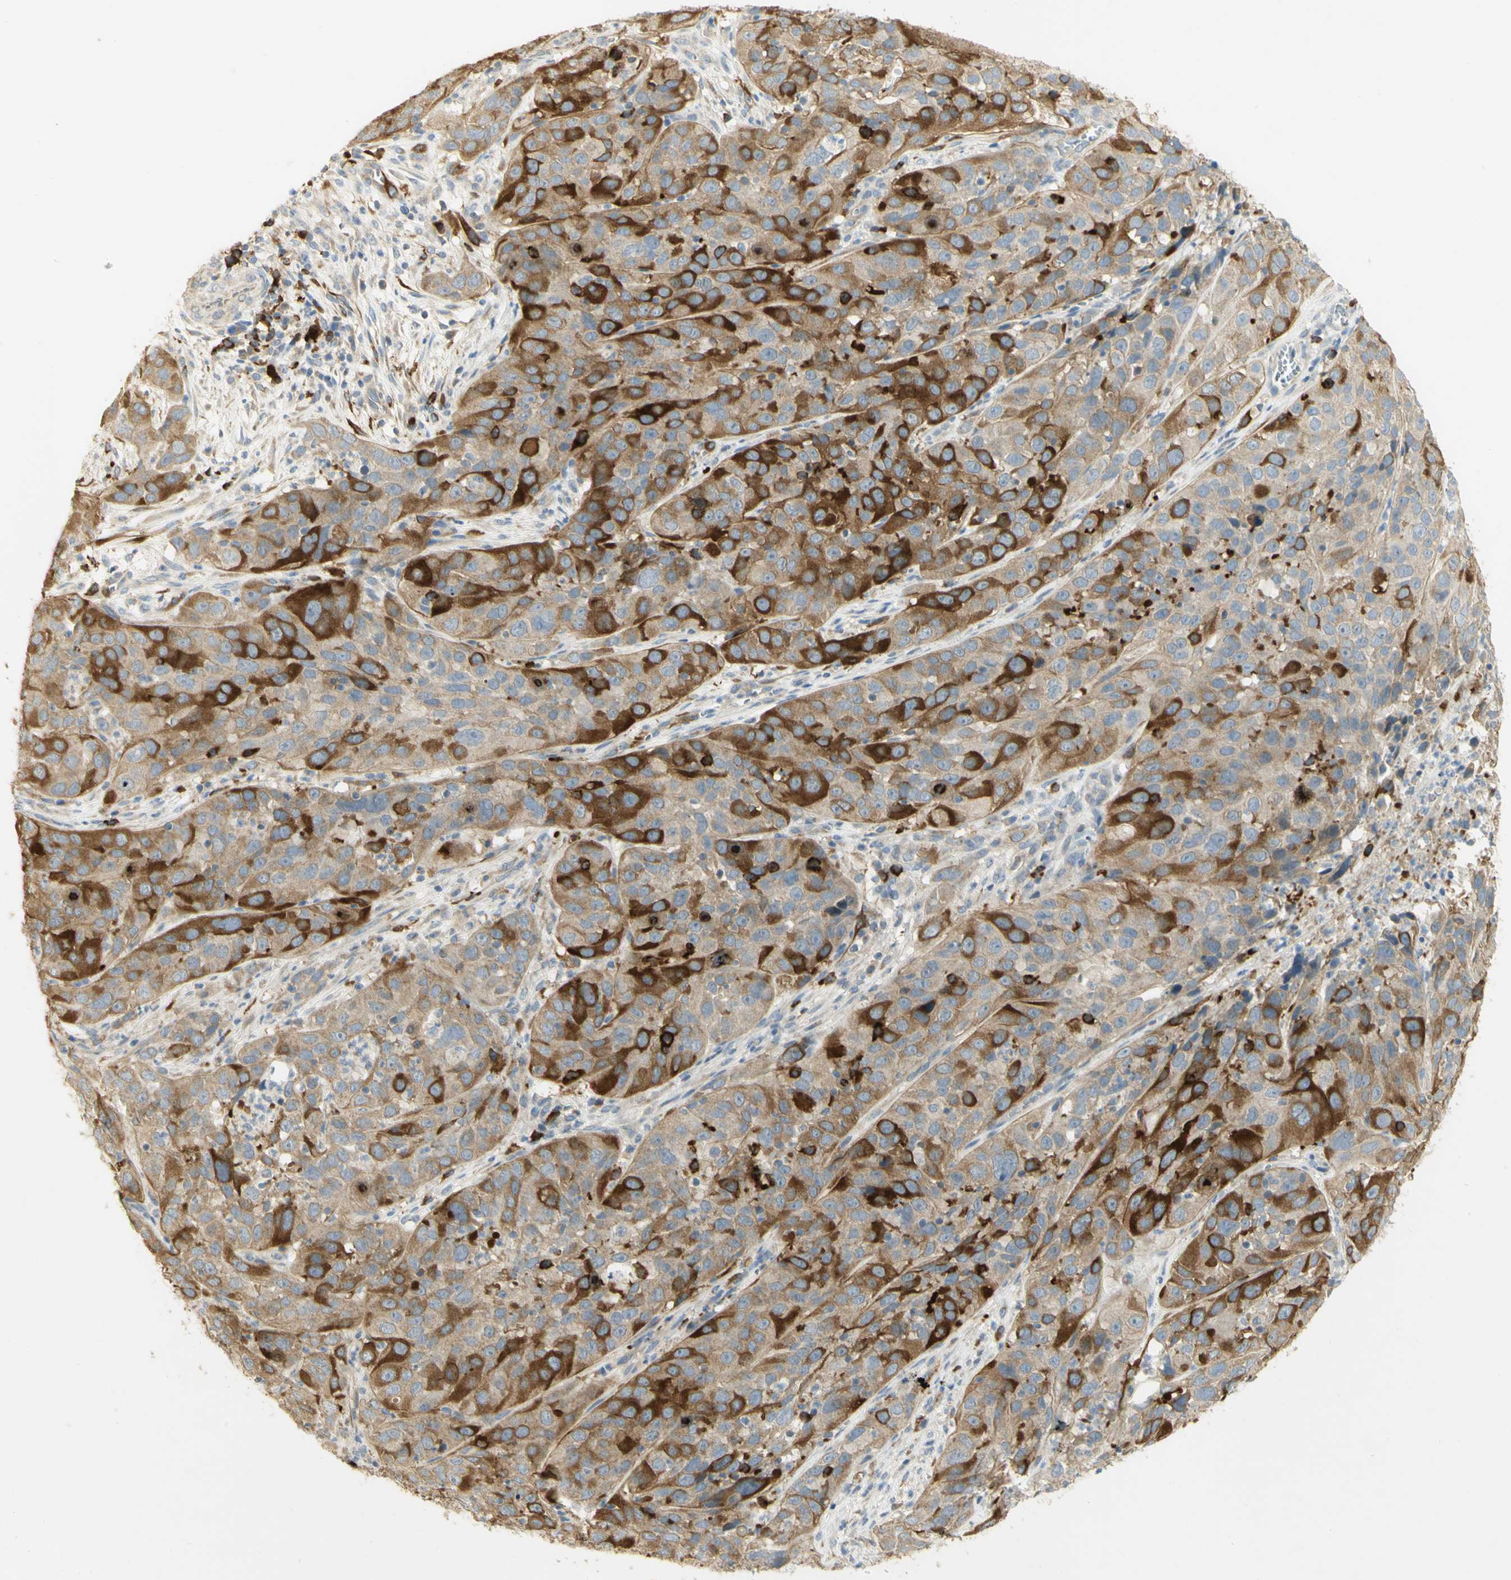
{"staining": {"intensity": "strong", "quantity": ">75%", "location": "cytoplasmic/membranous"}, "tissue": "cervical cancer", "cell_type": "Tumor cells", "image_type": "cancer", "snomed": [{"axis": "morphology", "description": "Squamous cell carcinoma, NOS"}, {"axis": "topography", "description": "Cervix"}], "caption": "A micrograph showing strong cytoplasmic/membranous positivity in about >75% of tumor cells in cervical squamous cell carcinoma, as visualized by brown immunohistochemical staining.", "gene": "KIF11", "patient": {"sex": "female", "age": 32}}